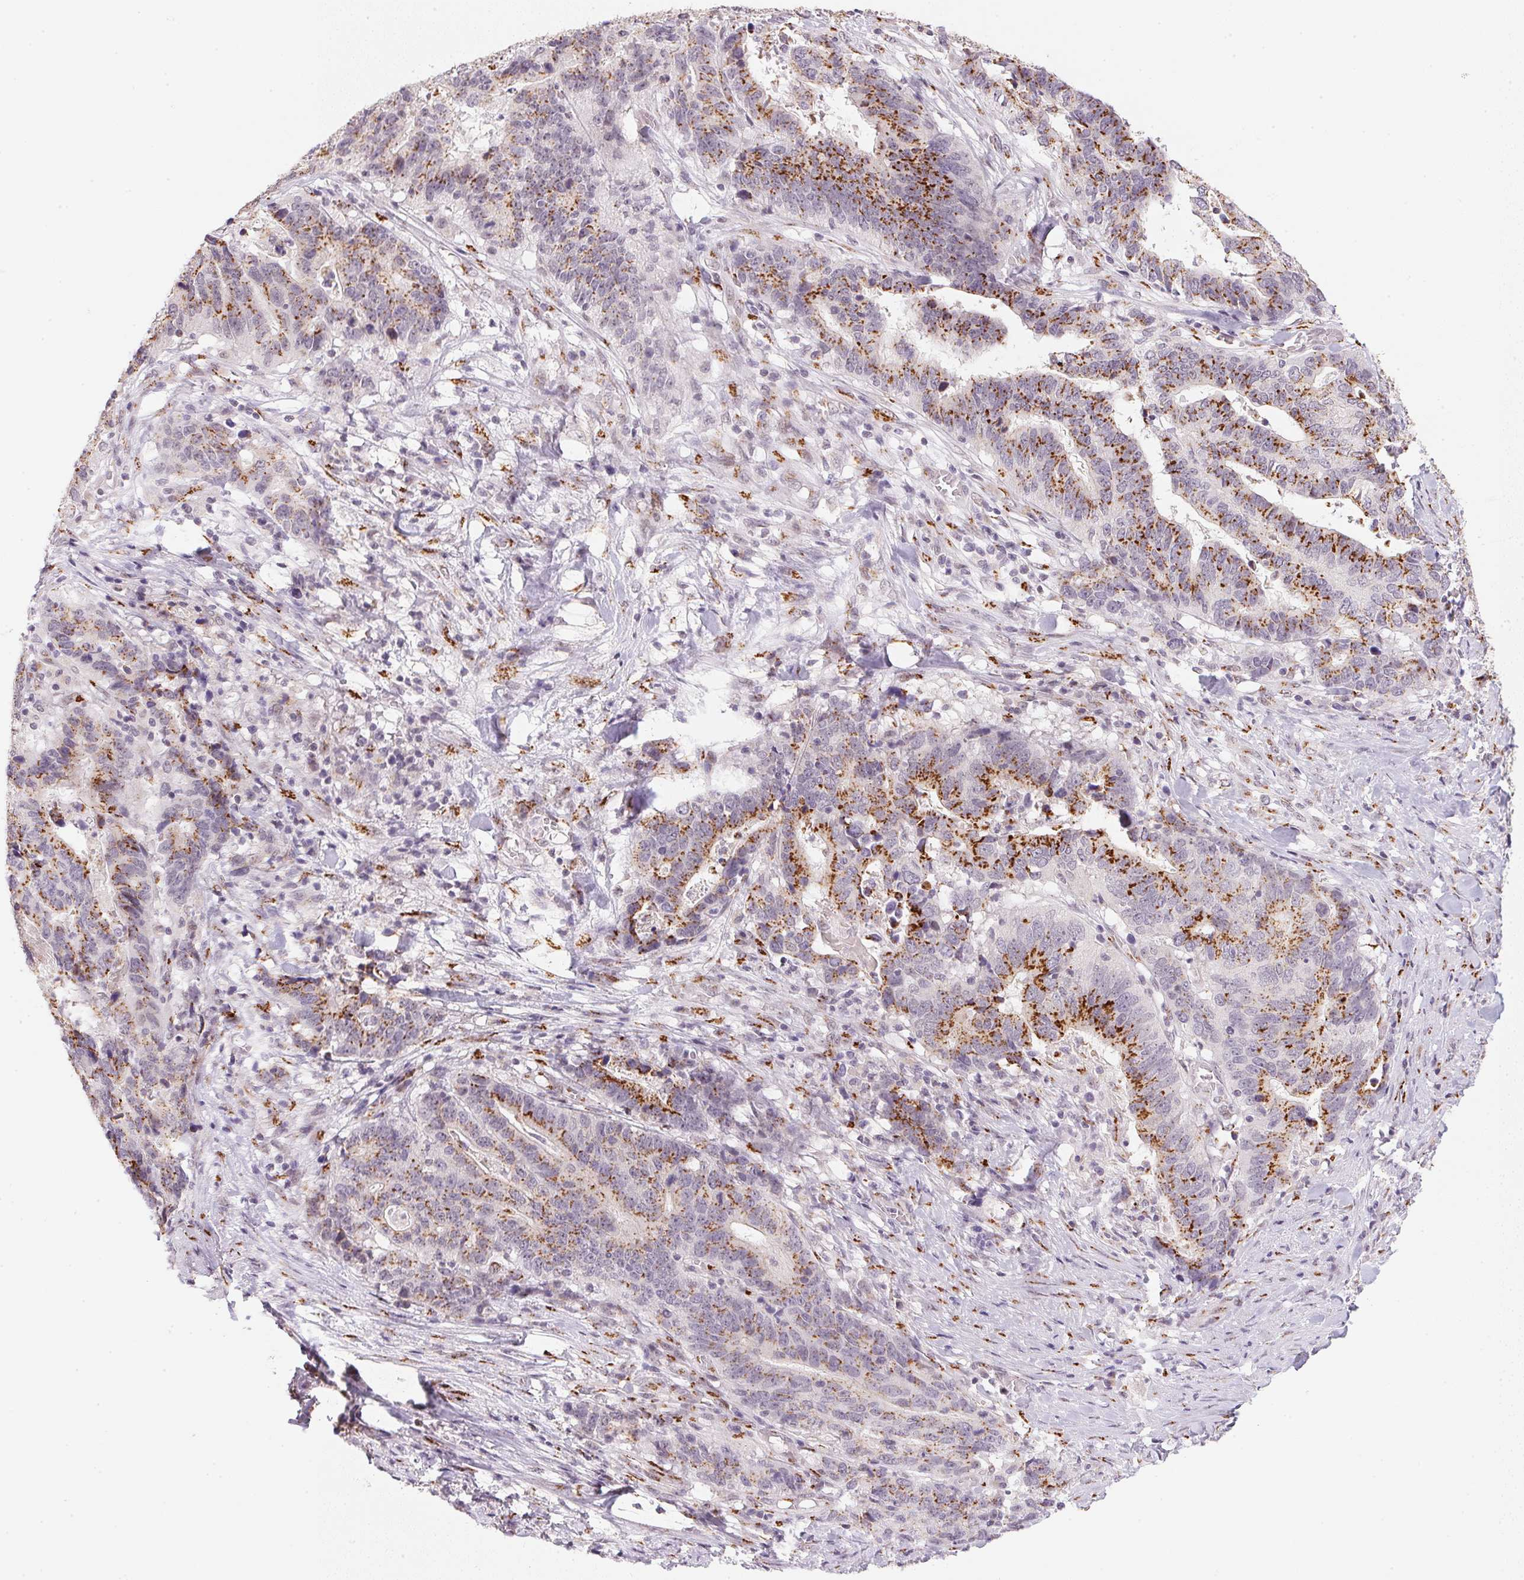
{"staining": {"intensity": "strong", "quantity": ">75%", "location": "cytoplasmic/membranous"}, "tissue": "stomach cancer", "cell_type": "Tumor cells", "image_type": "cancer", "snomed": [{"axis": "morphology", "description": "Adenocarcinoma, NOS"}, {"axis": "topography", "description": "Stomach, upper"}], "caption": "High-power microscopy captured an IHC micrograph of adenocarcinoma (stomach), revealing strong cytoplasmic/membranous expression in approximately >75% of tumor cells. (DAB IHC with brightfield microscopy, high magnification).", "gene": "RAB22A", "patient": {"sex": "female", "age": 67}}